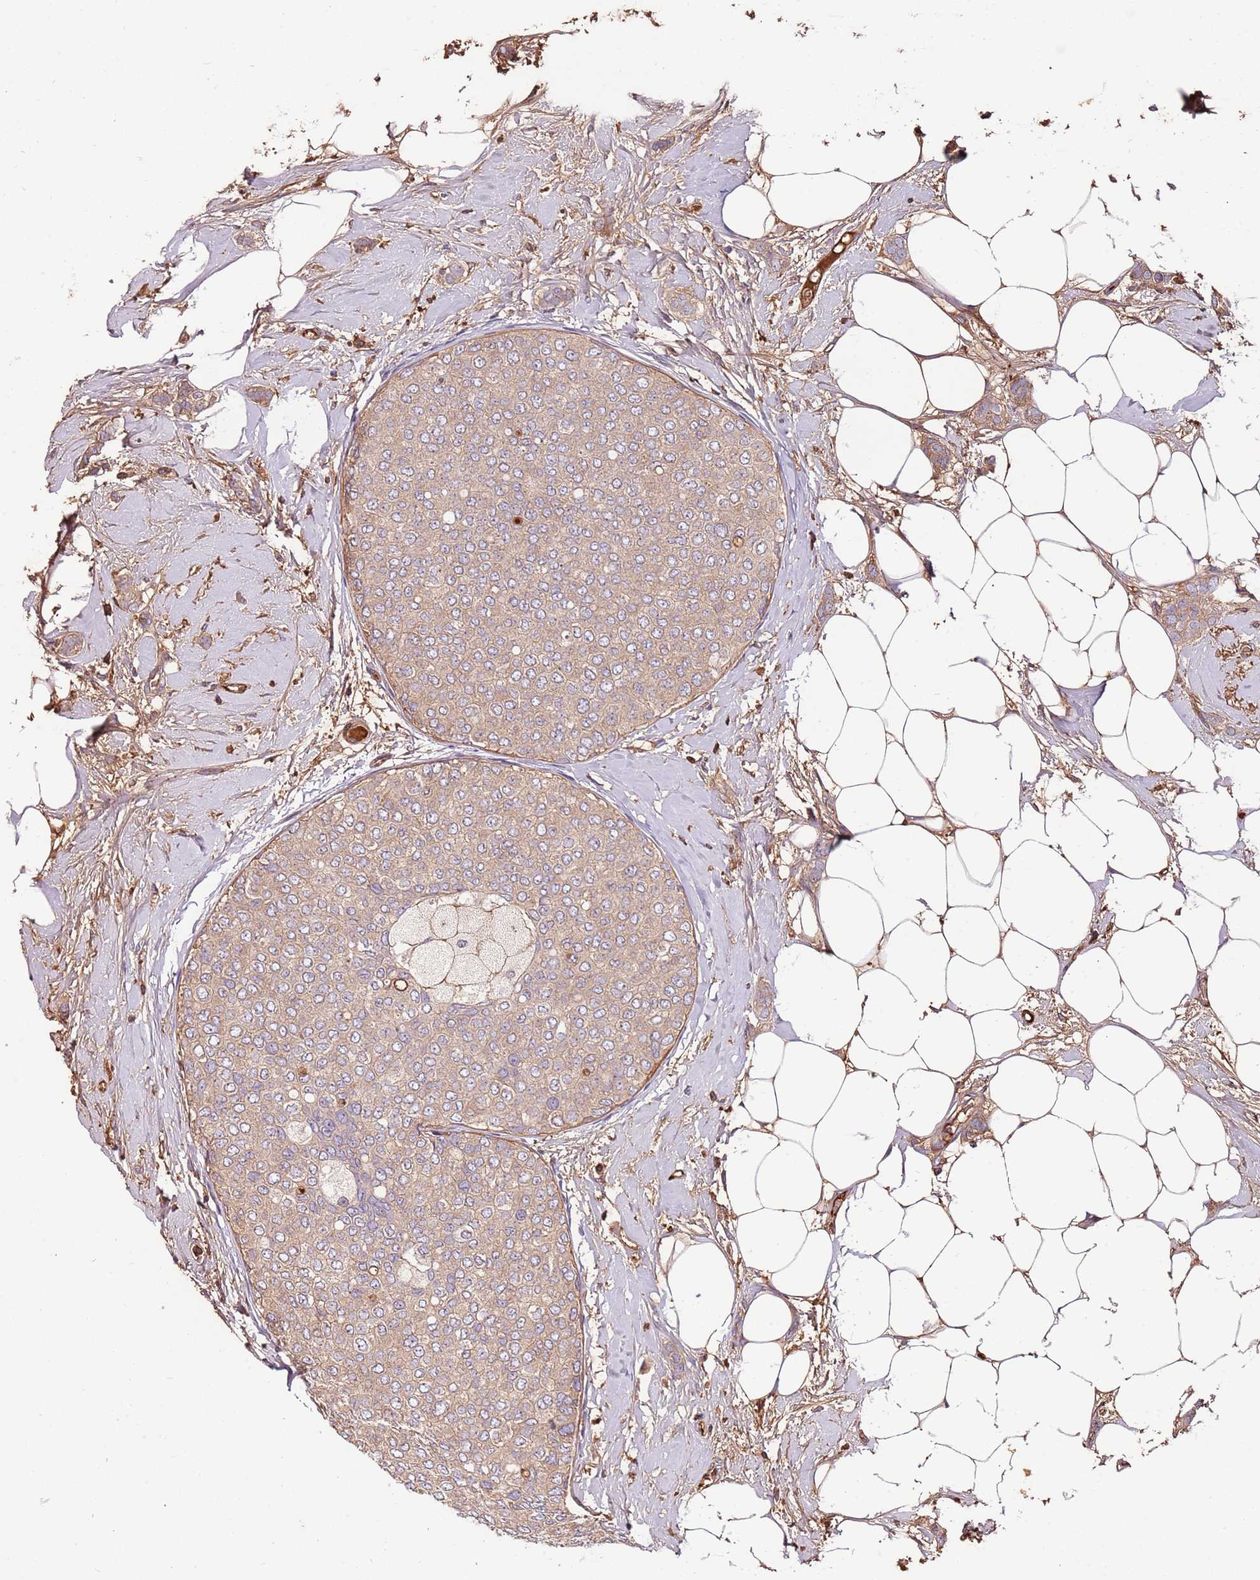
{"staining": {"intensity": "weak", "quantity": ">75%", "location": "cytoplasmic/membranous"}, "tissue": "breast cancer", "cell_type": "Tumor cells", "image_type": "cancer", "snomed": [{"axis": "morphology", "description": "Duct carcinoma"}, {"axis": "topography", "description": "Breast"}], "caption": "Breast cancer stained with a brown dye exhibits weak cytoplasmic/membranous positive expression in approximately >75% of tumor cells.", "gene": "DENR", "patient": {"sex": "female", "age": 72}}